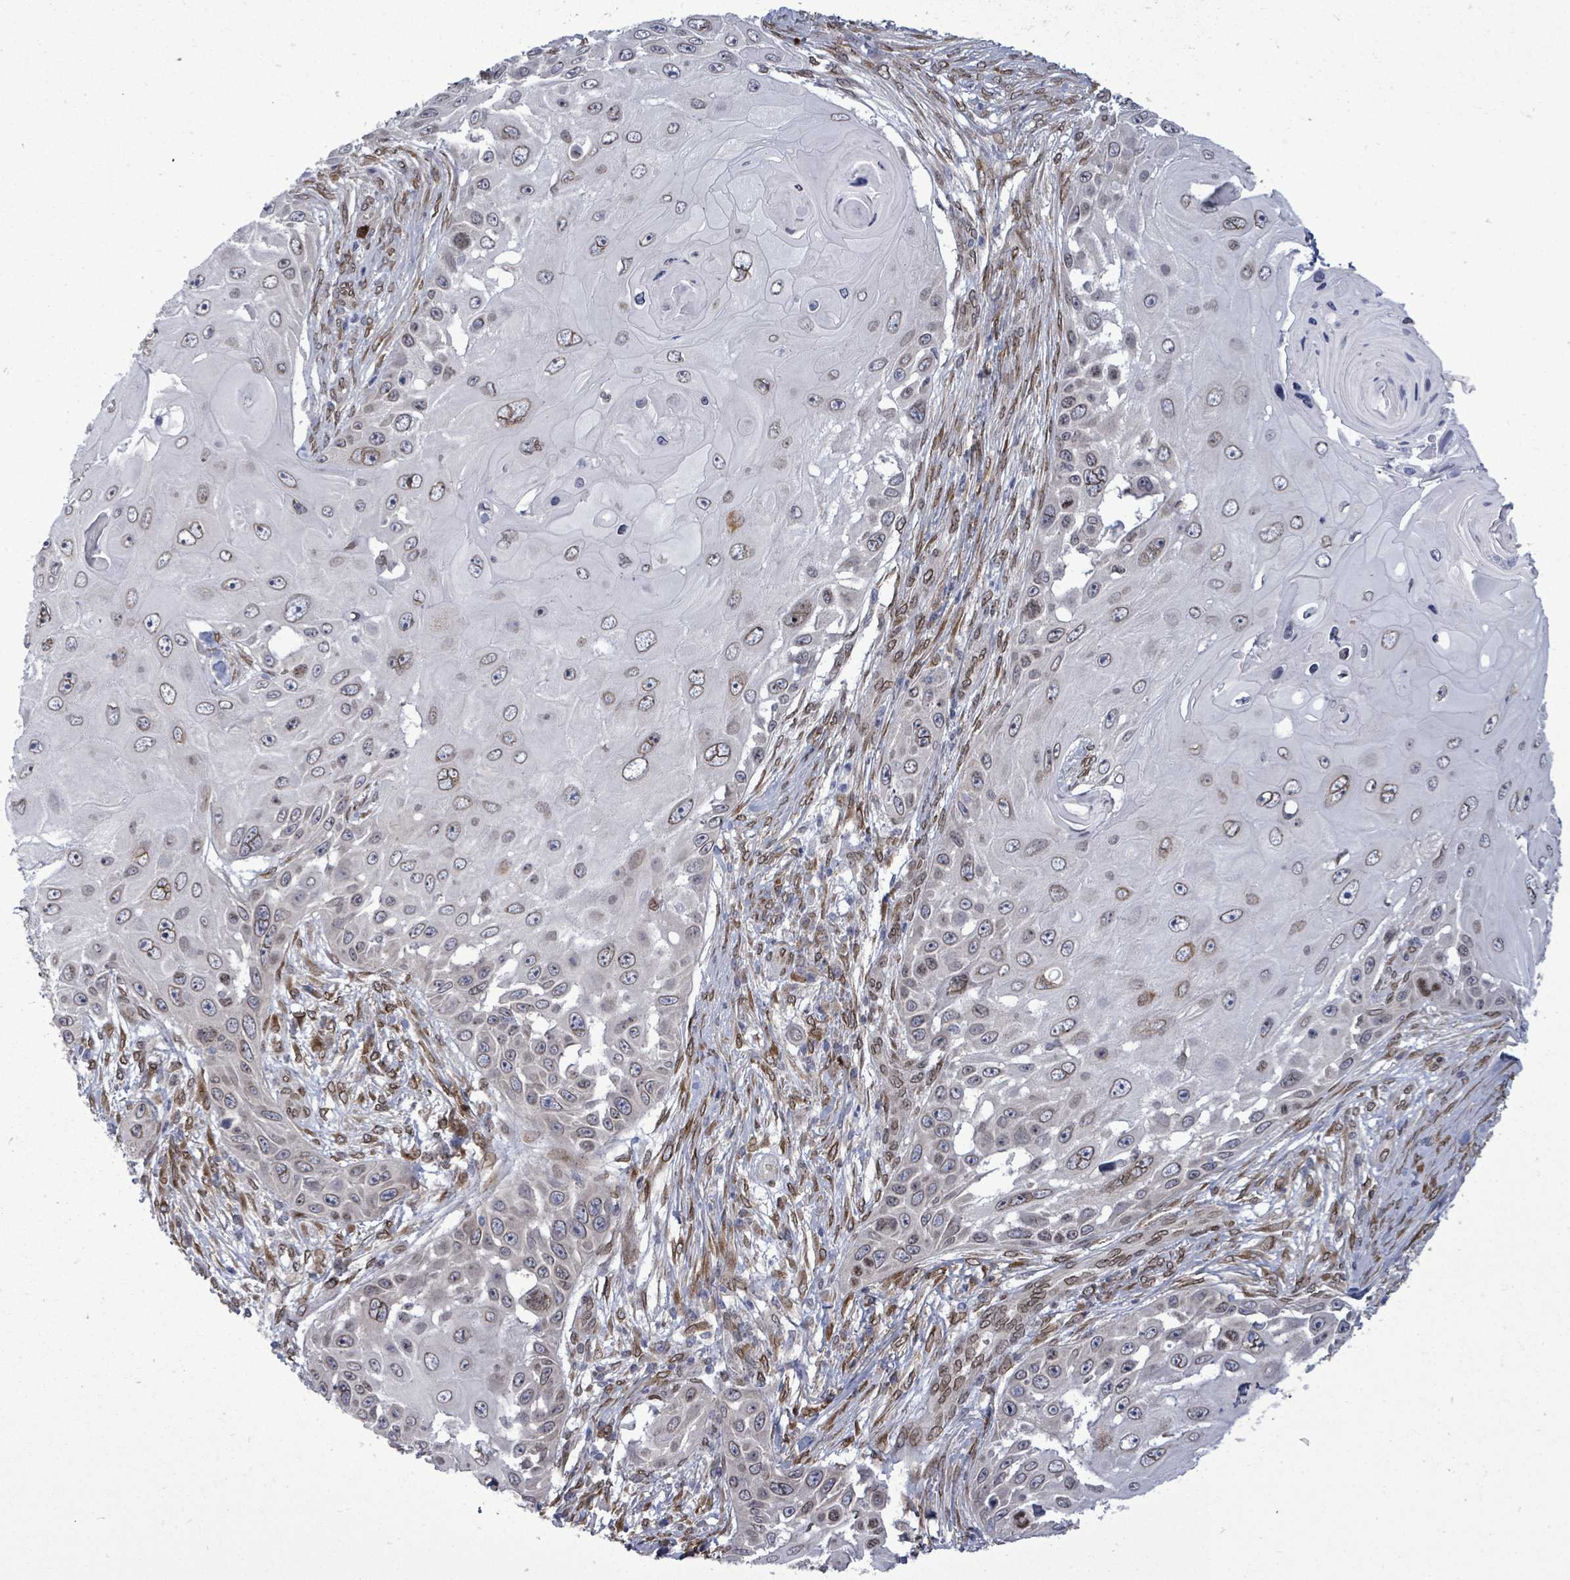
{"staining": {"intensity": "weak", "quantity": ">75%", "location": "cytoplasmic/membranous,nuclear"}, "tissue": "skin cancer", "cell_type": "Tumor cells", "image_type": "cancer", "snomed": [{"axis": "morphology", "description": "Squamous cell carcinoma, NOS"}, {"axis": "topography", "description": "Skin"}], "caption": "Protein positivity by immunohistochemistry exhibits weak cytoplasmic/membranous and nuclear positivity in about >75% of tumor cells in squamous cell carcinoma (skin).", "gene": "ARFGAP1", "patient": {"sex": "female", "age": 44}}